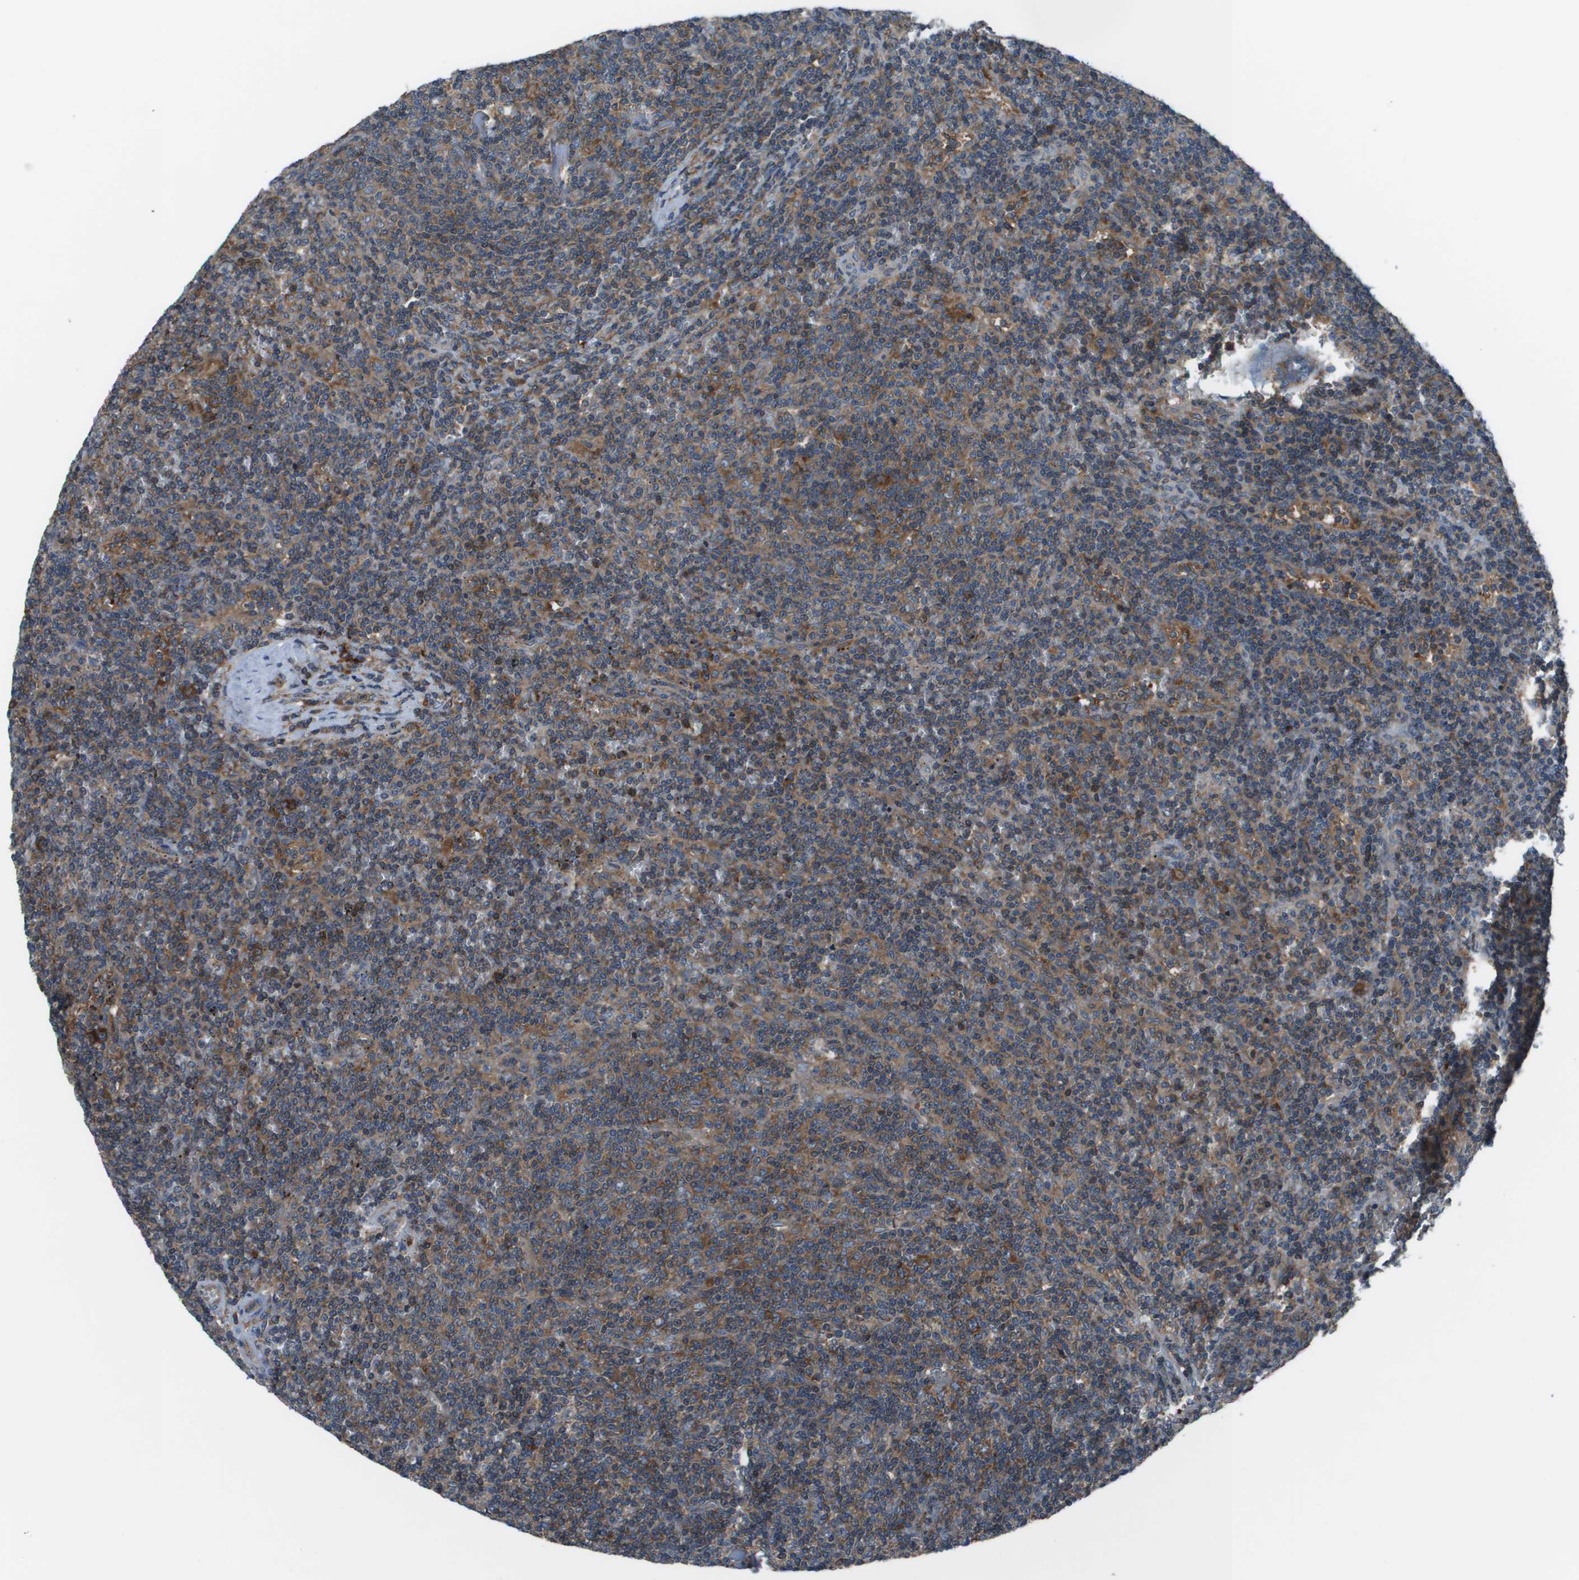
{"staining": {"intensity": "moderate", "quantity": ">75%", "location": "cytoplasmic/membranous"}, "tissue": "lymphoma", "cell_type": "Tumor cells", "image_type": "cancer", "snomed": [{"axis": "morphology", "description": "Malignant lymphoma, non-Hodgkin's type, Low grade"}, {"axis": "topography", "description": "Spleen"}], "caption": "Immunohistochemistry (IHC) micrograph of neoplastic tissue: low-grade malignant lymphoma, non-Hodgkin's type stained using immunohistochemistry (IHC) displays medium levels of moderate protein expression localized specifically in the cytoplasmic/membranous of tumor cells, appearing as a cytoplasmic/membranous brown color.", "gene": "EIF3B", "patient": {"sex": "female", "age": 50}}